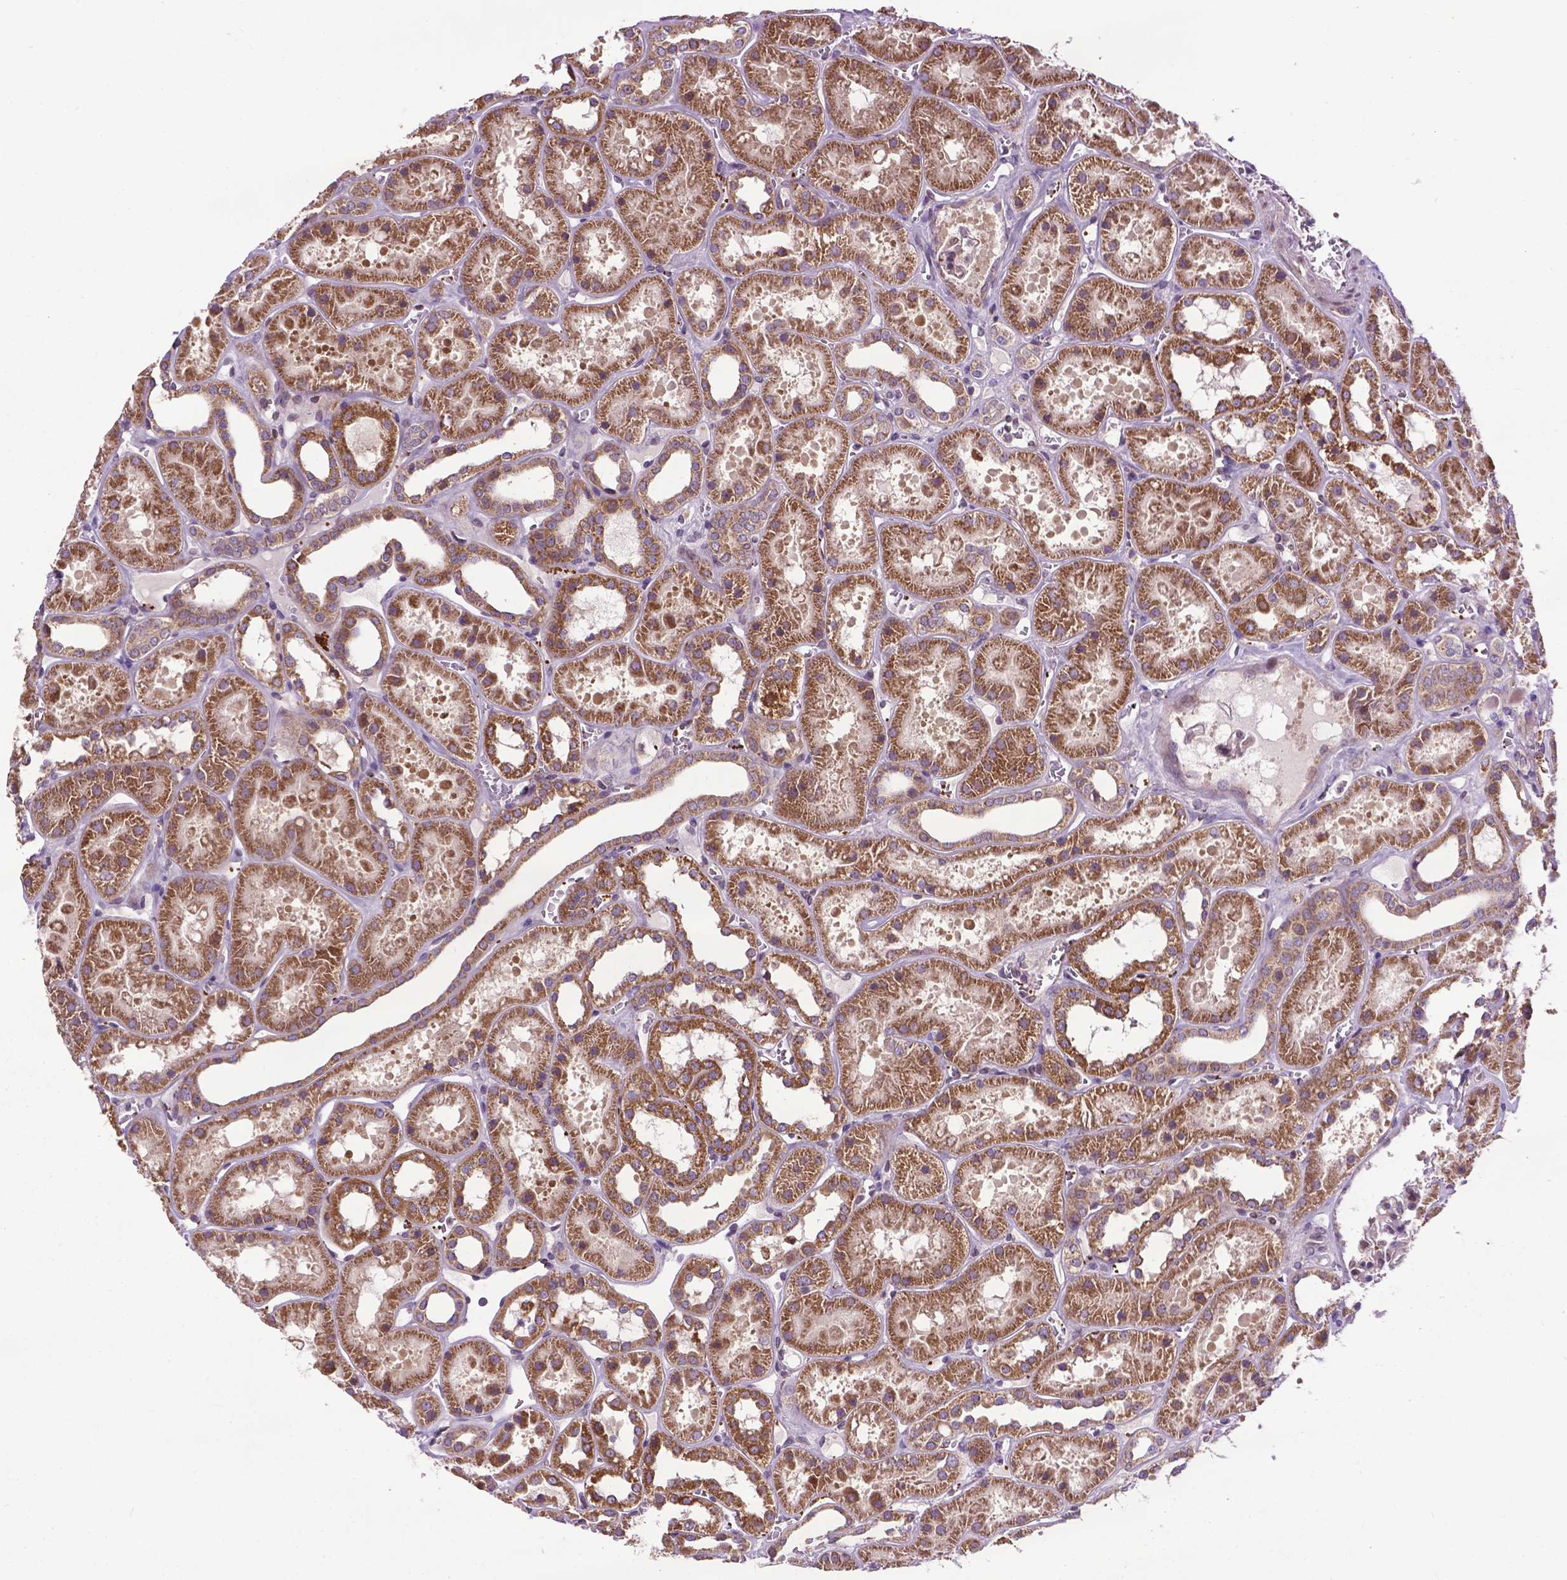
{"staining": {"intensity": "weak", "quantity": "<25%", "location": "nuclear"}, "tissue": "kidney", "cell_type": "Cells in glomeruli", "image_type": "normal", "snomed": [{"axis": "morphology", "description": "Normal tissue, NOS"}, {"axis": "topography", "description": "Kidney"}], "caption": "This is a image of immunohistochemistry (IHC) staining of unremarkable kidney, which shows no expression in cells in glomeruli. The staining is performed using DAB (3,3'-diaminobenzidine) brown chromogen with nuclei counter-stained in using hematoxylin.", "gene": "SPNS2", "patient": {"sex": "female", "age": 41}}